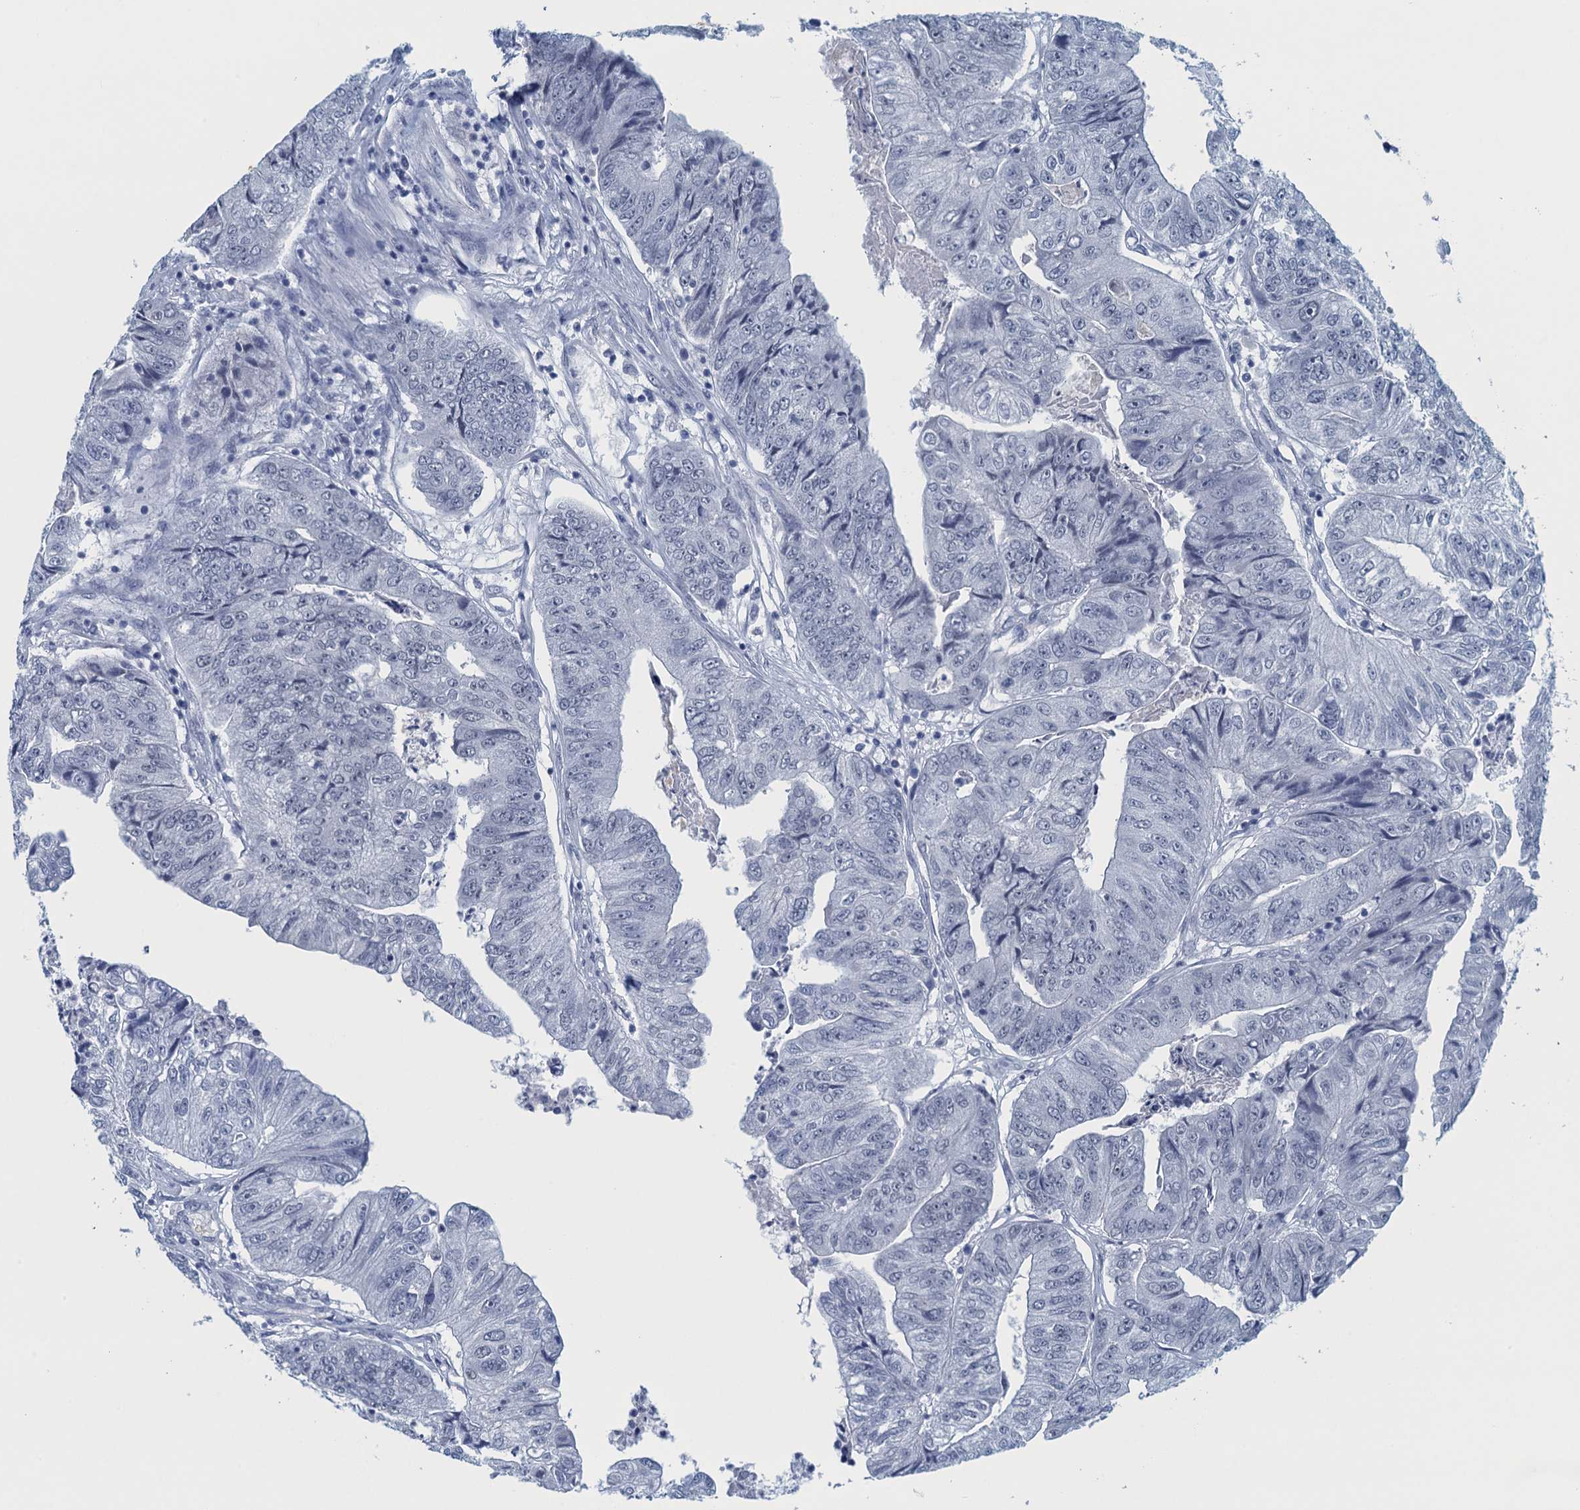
{"staining": {"intensity": "negative", "quantity": "none", "location": "none"}, "tissue": "colorectal cancer", "cell_type": "Tumor cells", "image_type": "cancer", "snomed": [{"axis": "morphology", "description": "Adenocarcinoma, NOS"}, {"axis": "topography", "description": "Colon"}], "caption": "DAB (3,3'-diaminobenzidine) immunohistochemical staining of human colorectal adenocarcinoma shows no significant staining in tumor cells.", "gene": "ENSG00000131152", "patient": {"sex": "female", "age": 67}}